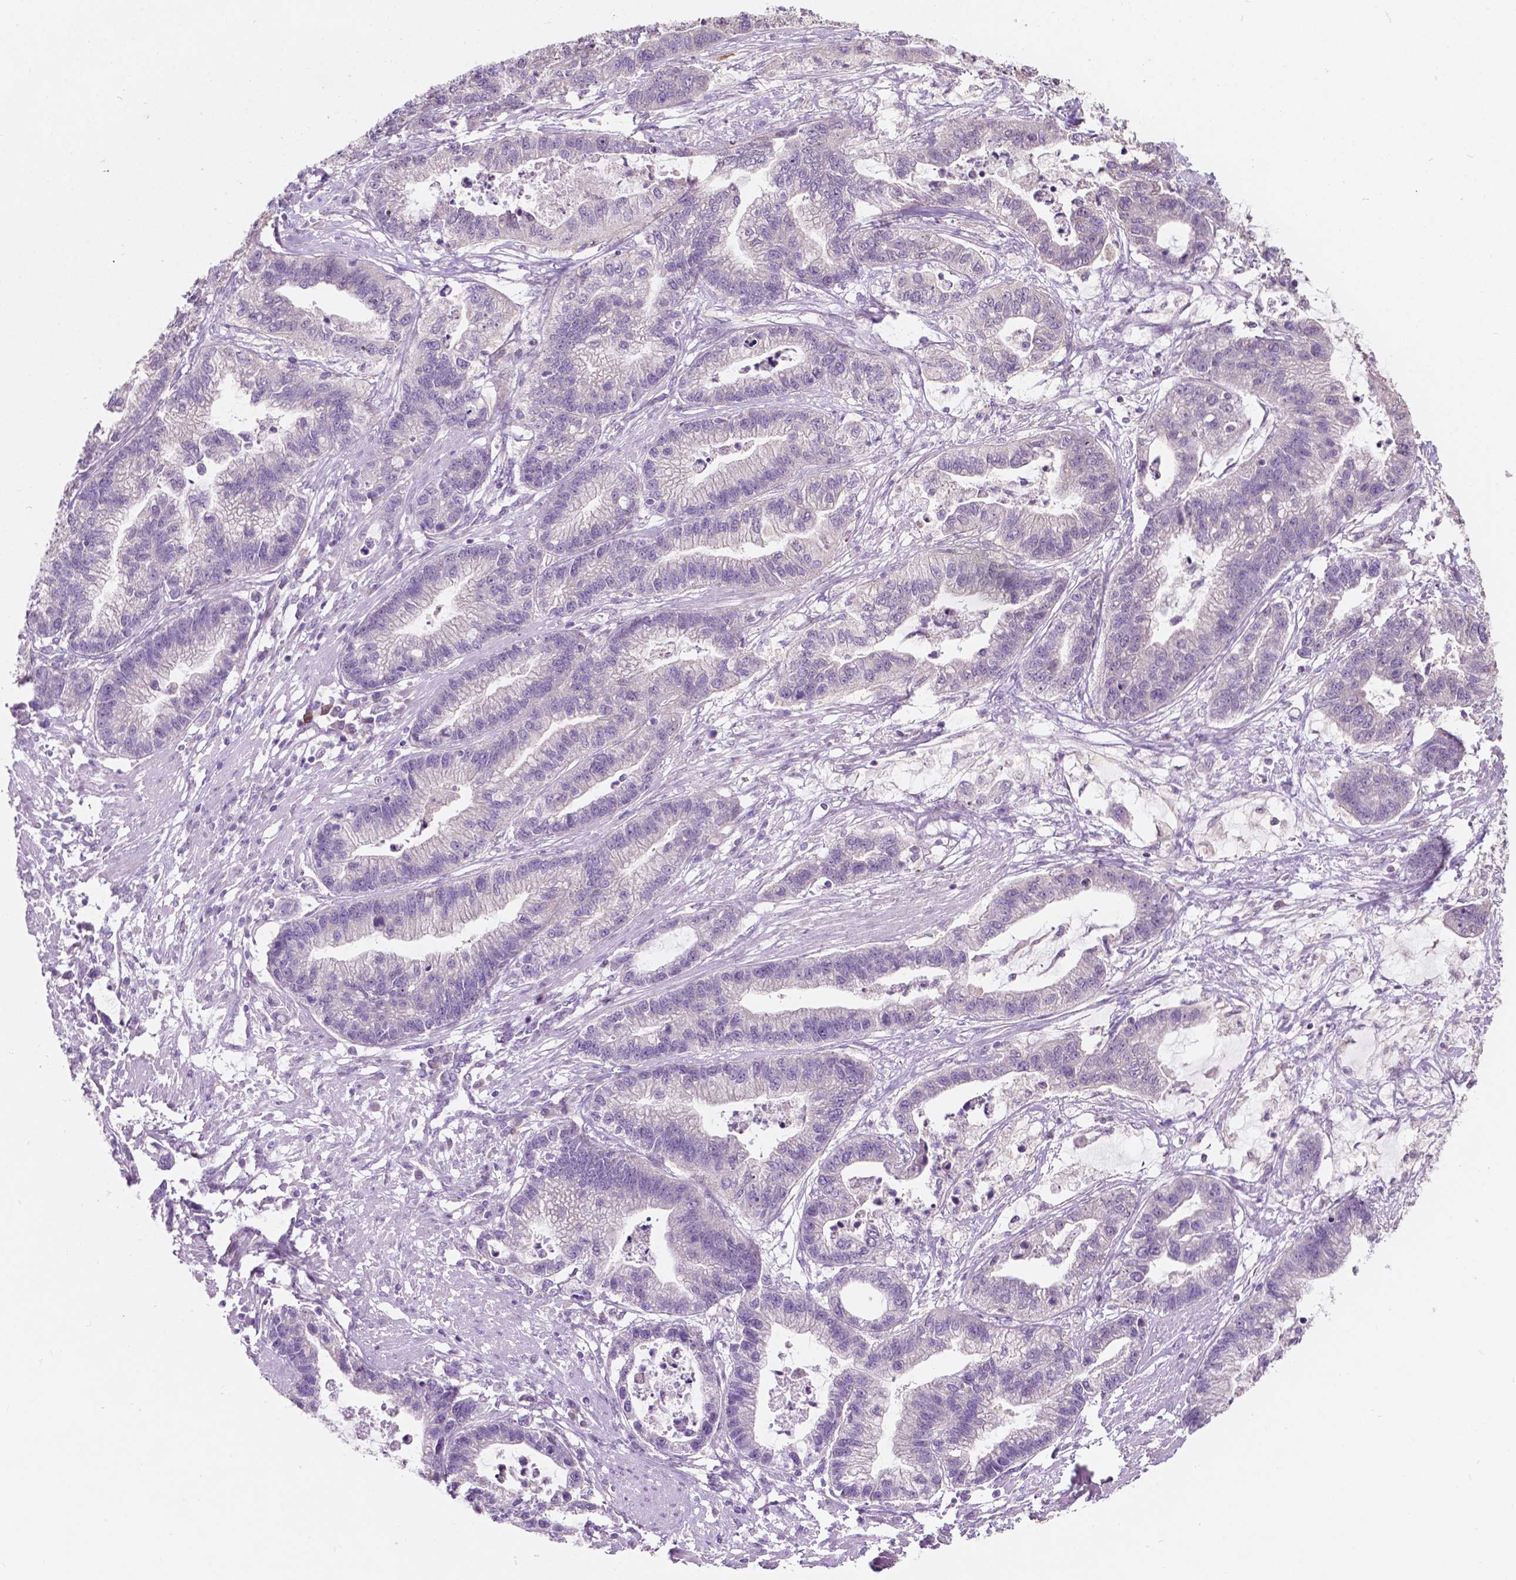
{"staining": {"intensity": "negative", "quantity": "none", "location": "none"}, "tissue": "stomach cancer", "cell_type": "Tumor cells", "image_type": "cancer", "snomed": [{"axis": "morphology", "description": "Adenocarcinoma, NOS"}, {"axis": "topography", "description": "Stomach"}], "caption": "High power microscopy photomicrograph of an immunohistochemistry photomicrograph of stomach cancer (adenocarcinoma), revealing no significant staining in tumor cells.", "gene": "TM6SF2", "patient": {"sex": "male", "age": 83}}